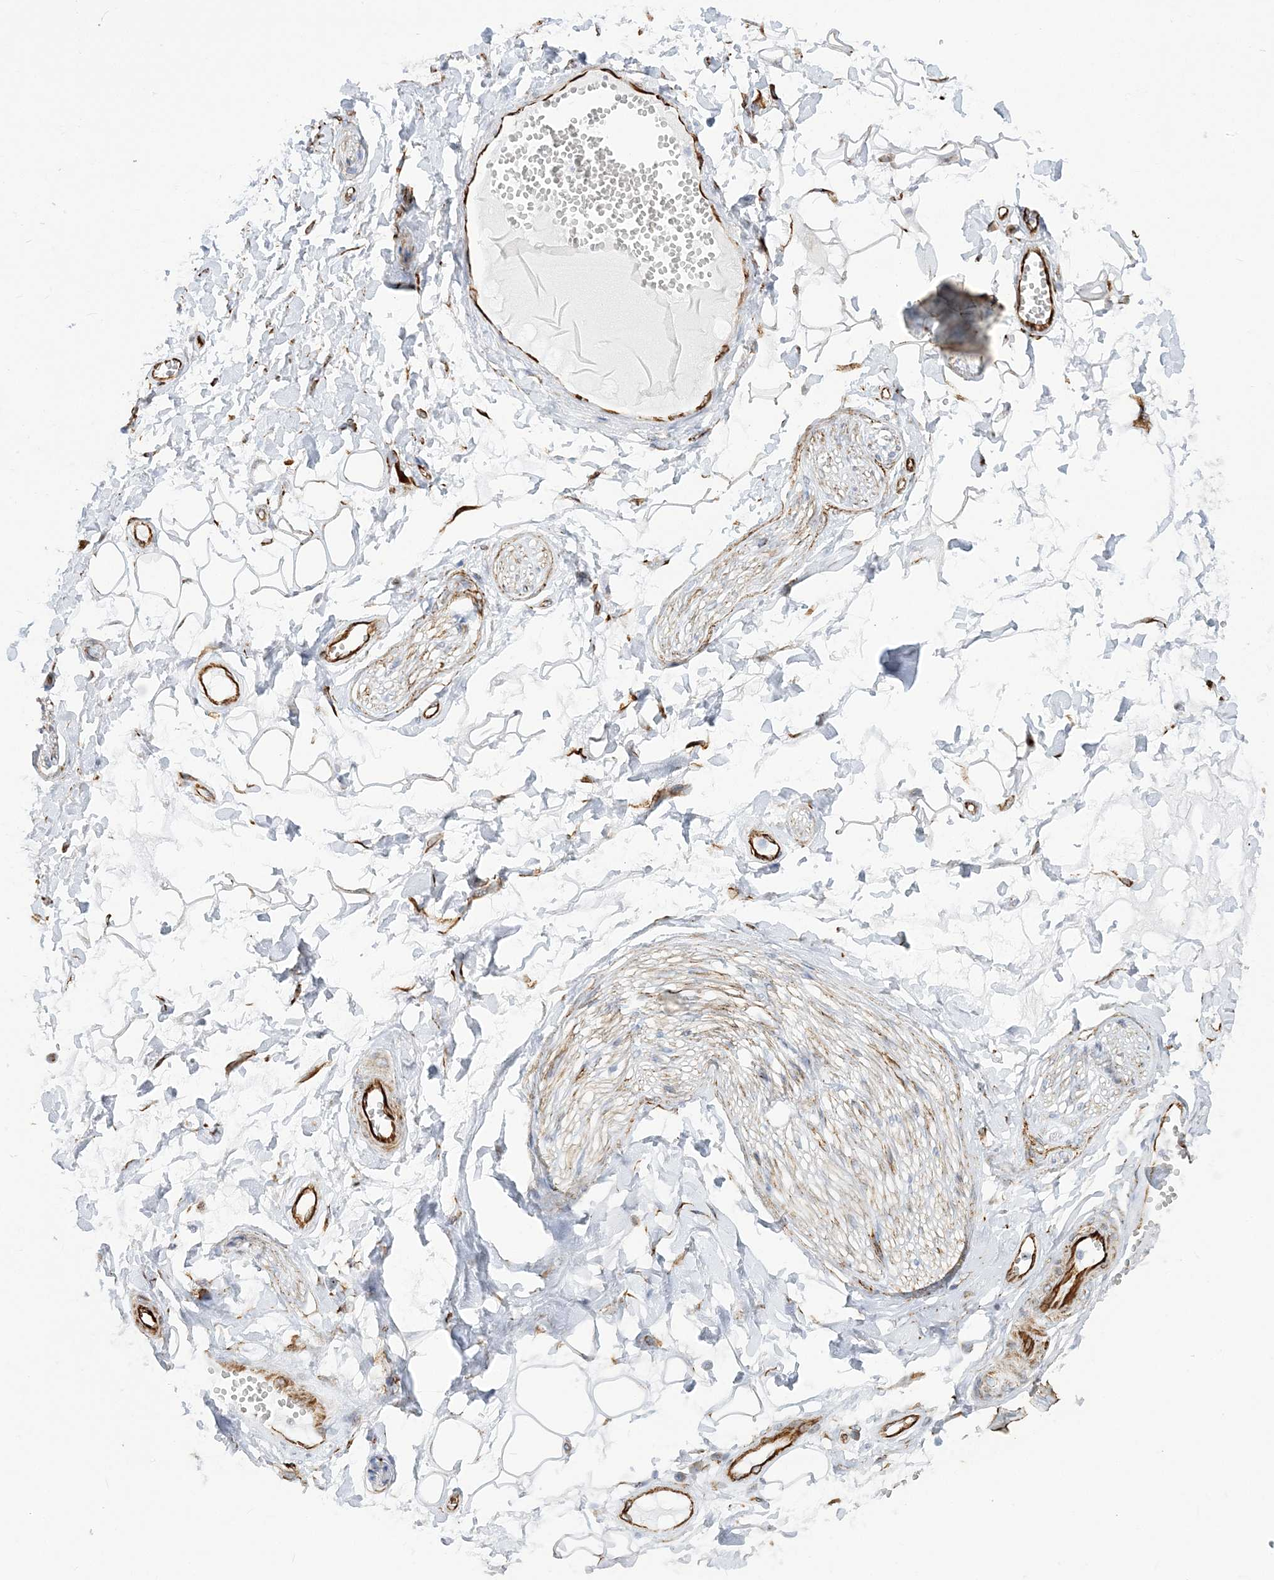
{"staining": {"intensity": "negative", "quantity": "none", "location": "none"}, "tissue": "adipose tissue", "cell_type": "Adipocytes", "image_type": "normal", "snomed": [{"axis": "morphology", "description": "Normal tissue, NOS"}, {"axis": "morphology", "description": "Inflammation, NOS"}, {"axis": "topography", "description": "Salivary gland"}, {"axis": "topography", "description": "Peripheral nerve tissue"}], "caption": "This is a micrograph of immunohistochemistry staining of normal adipose tissue, which shows no positivity in adipocytes.", "gene": "PPIL6", "patient": {"sex": "female", "age": 75}}